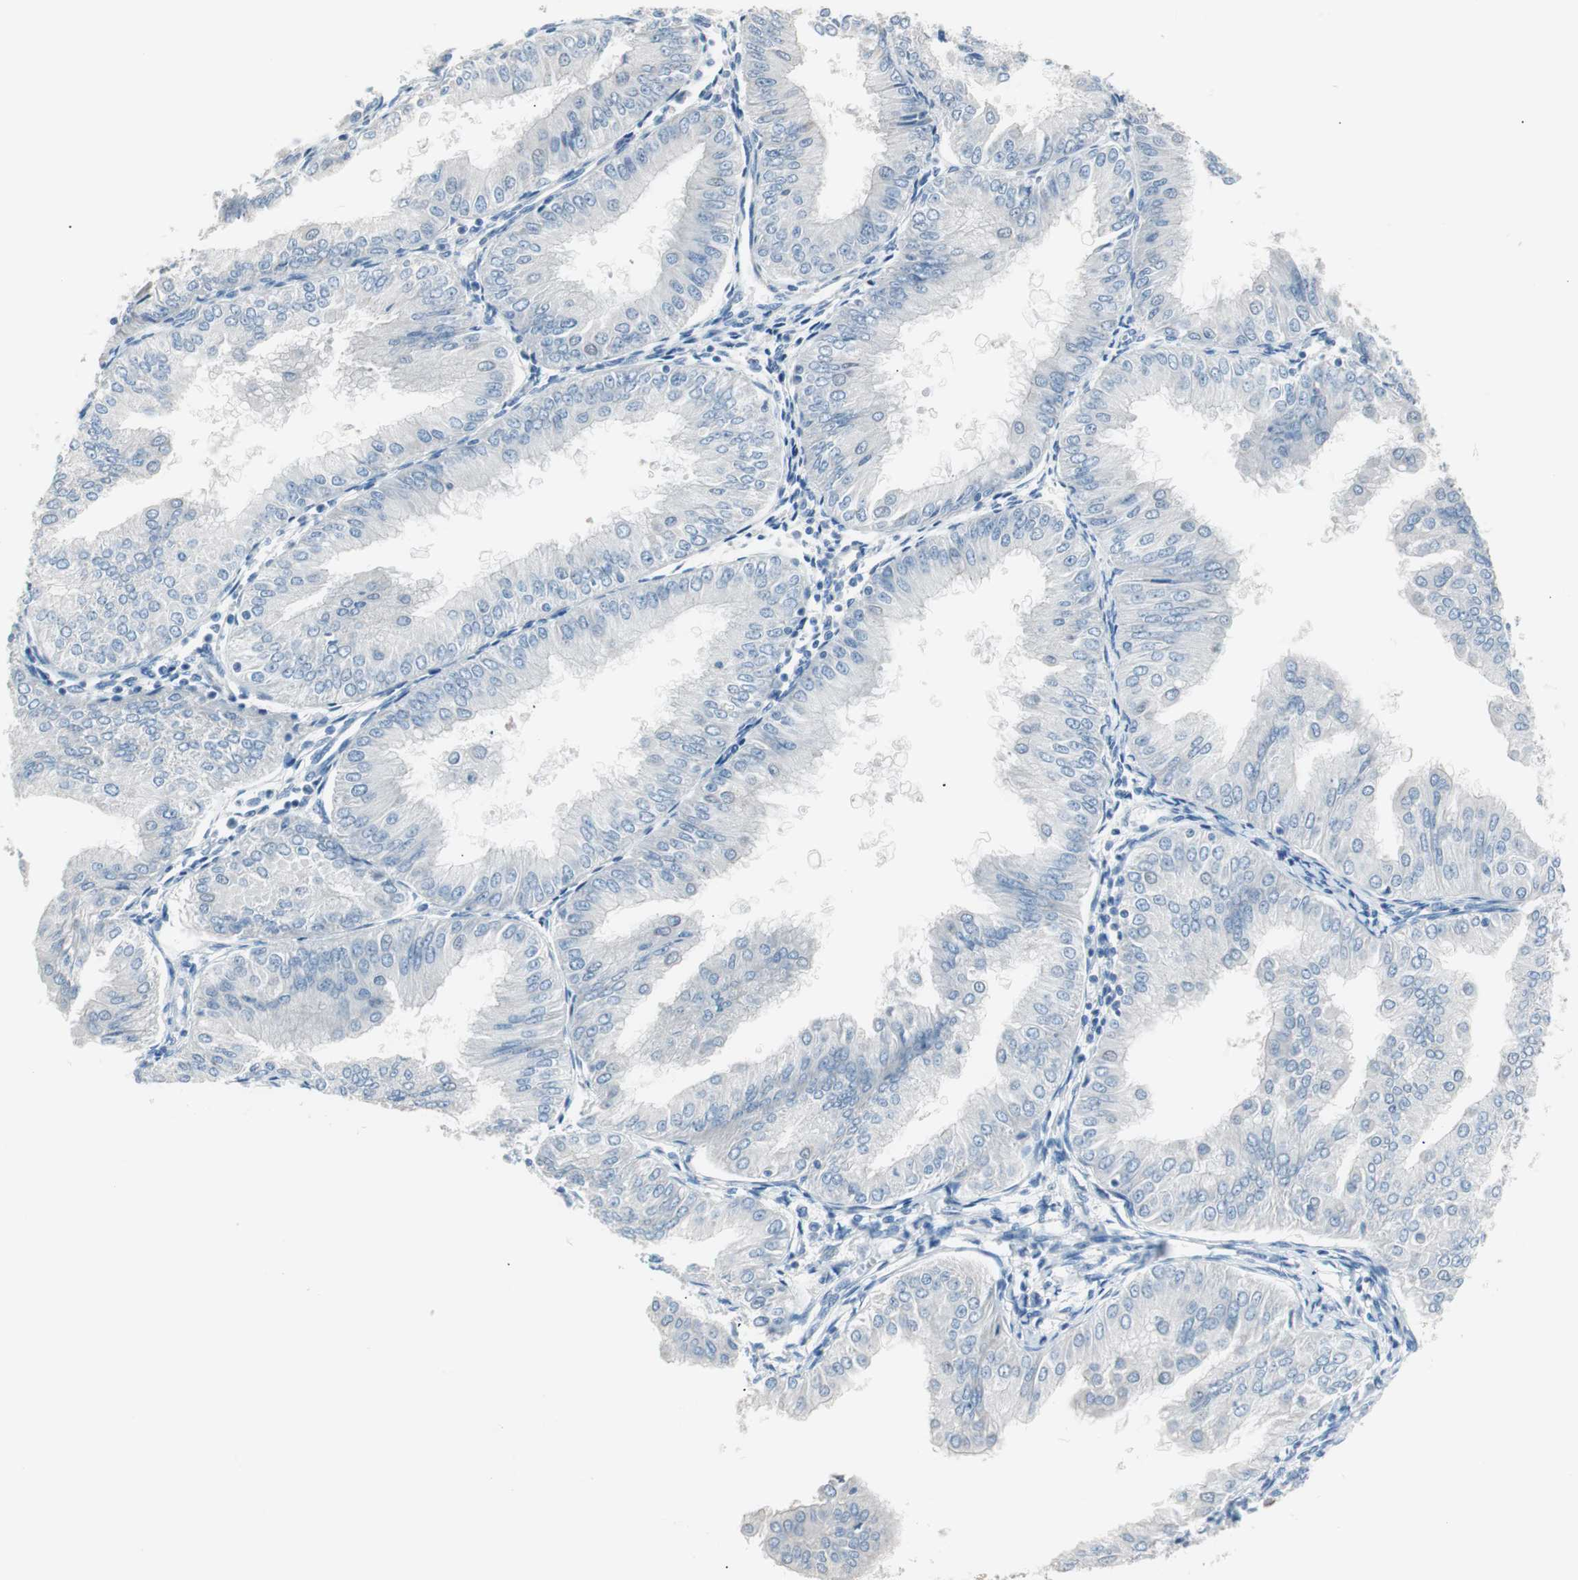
{"staining": {"intensity": "negative", "quantity": "none", "location": "none"}, "tissue": "endometrial cancer", "cell_type": "Tumor cells", "image_type": "cancer", "snomed": [{"axis": "morphology", "description": "Adenocarcinoma, NOS"}, {"axis": "topography", "description": "Endometrium"}], "caption": "Protein analysis of endometrial cancer shows no significant expression in tumor cells.", "gene": "VIL1", "patient": {"sex": "female", "age": 53}}